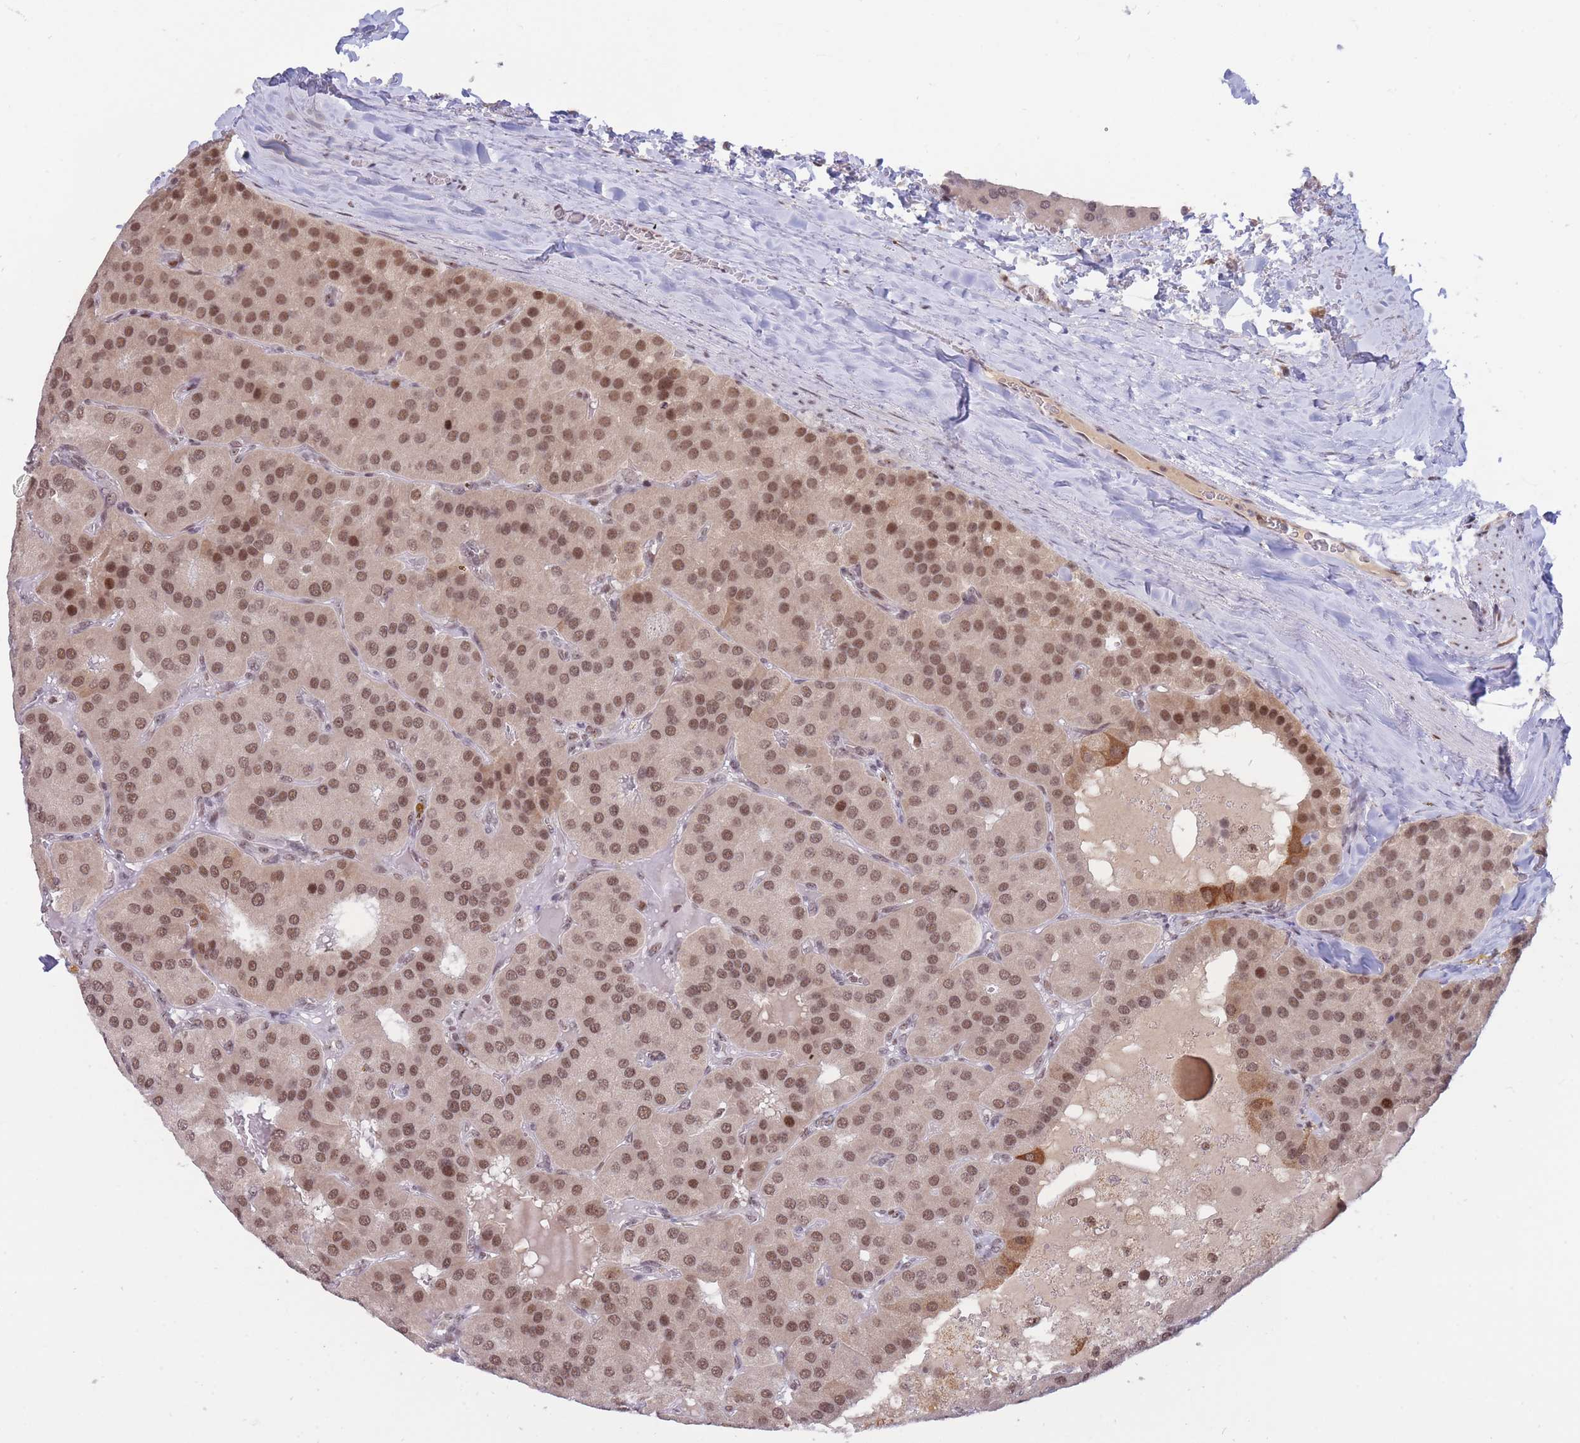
{"staining": {"intensity": "moderate", "quantity": ">75%", "location": "nuclear"}, "tissue": "parathyroid gland", "cell_type": "Glandular cells", "image_type": "normal", "snomed": [{"axis": "morphology", "description": "Normal tissue, NOS"}, {"axis": "morphology", "description": "Adenoma, NOS"}, {"axis": "topography", "description": "Parathyroid gland"}], "caption": "Parathyroid gland was stained to show a protein in brown. There is medium levels of moderate nuclear positivity in about >75% of glandular cells. (DAB (3,3'-diaminobenzidine) IHC with brightfield microscopy, high magnification).", "gene": "TARBP2", "patient": {"sex": "female", "age": 86}}